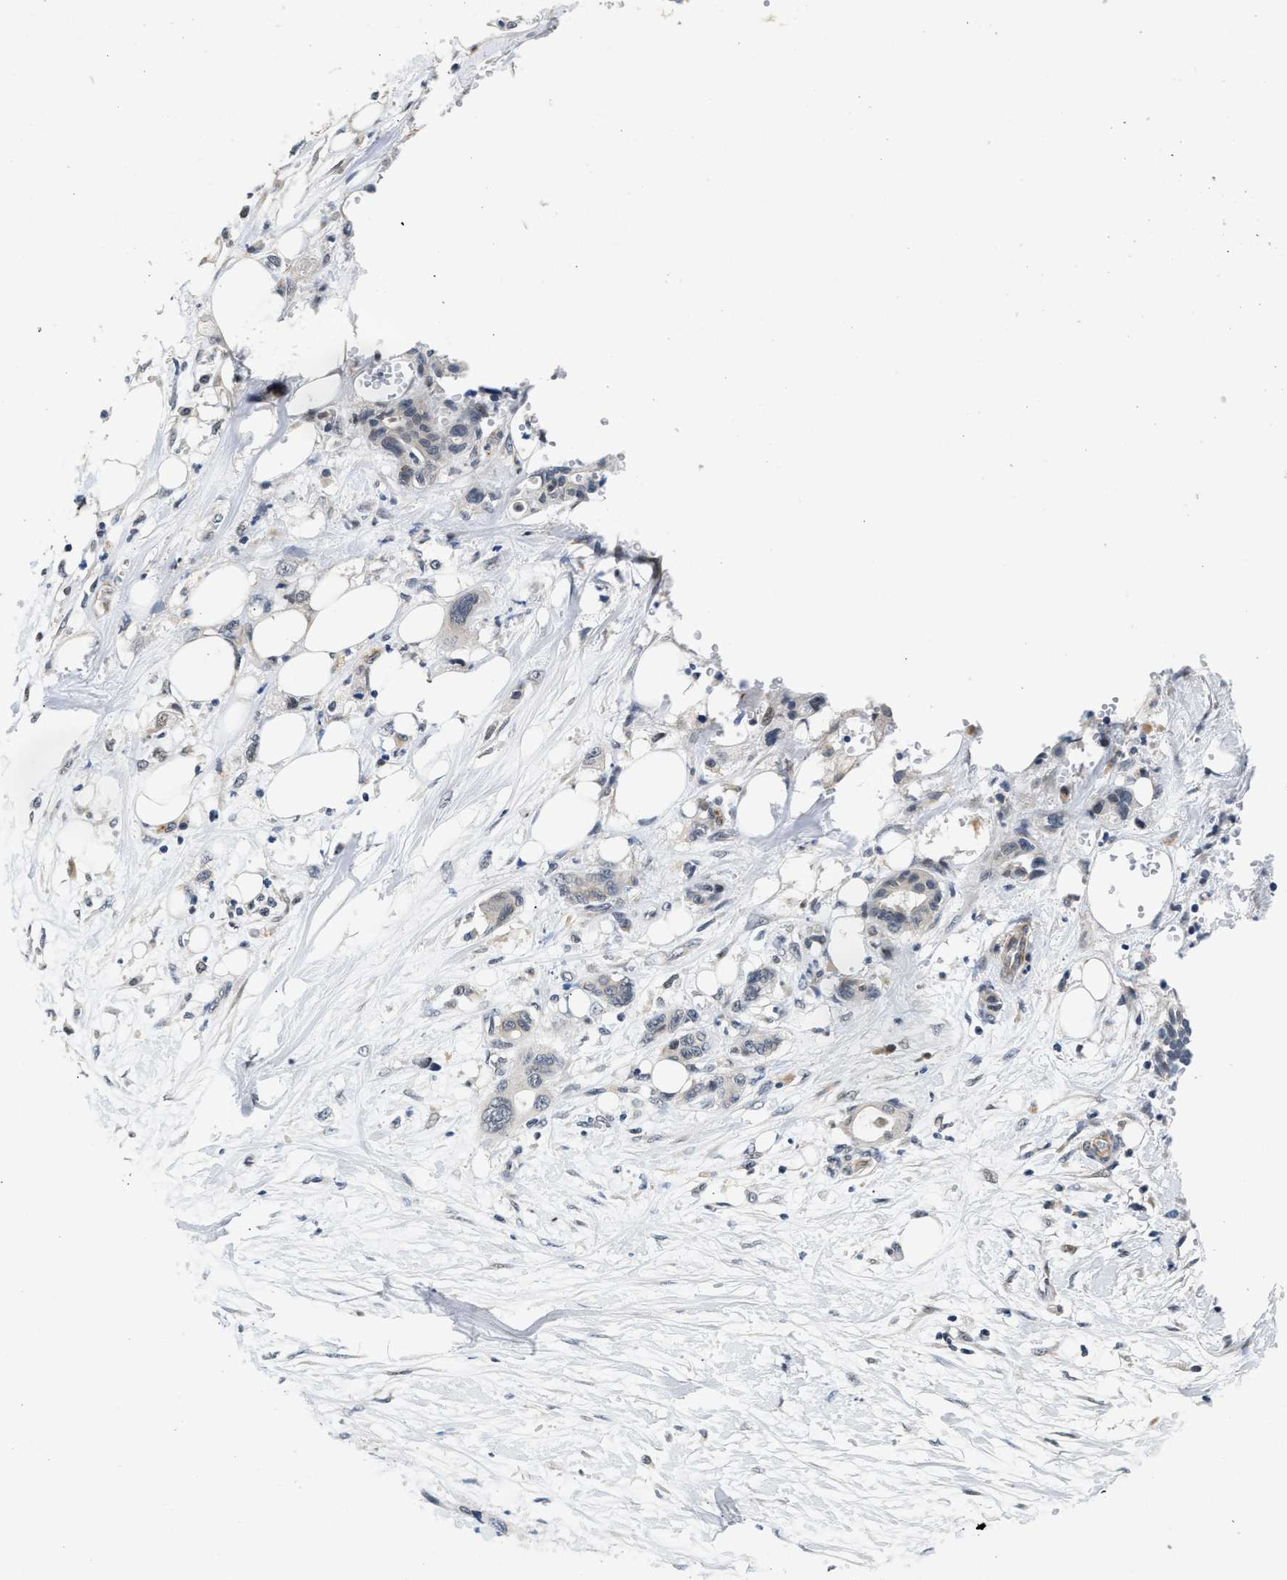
{"staining": {"intensity": "negative", "quantity": "none", "location": "none"}, "tissue": "pancreatic cancer", "cell_type": "Tumor cells", "image_type": "cancer", "snomed": [{"axis": "morphology", "description": "Adenocarcinoma, NOS"}, {"axis": "topography", "description": "Pancreas"}], "caption": "Pancreatic adenocarcinoma was stained to show a protein in brown. There is no significant staining in tumor cells.", "gene": "PPM1H", "patient": {"sex": "male", "age": 46}}